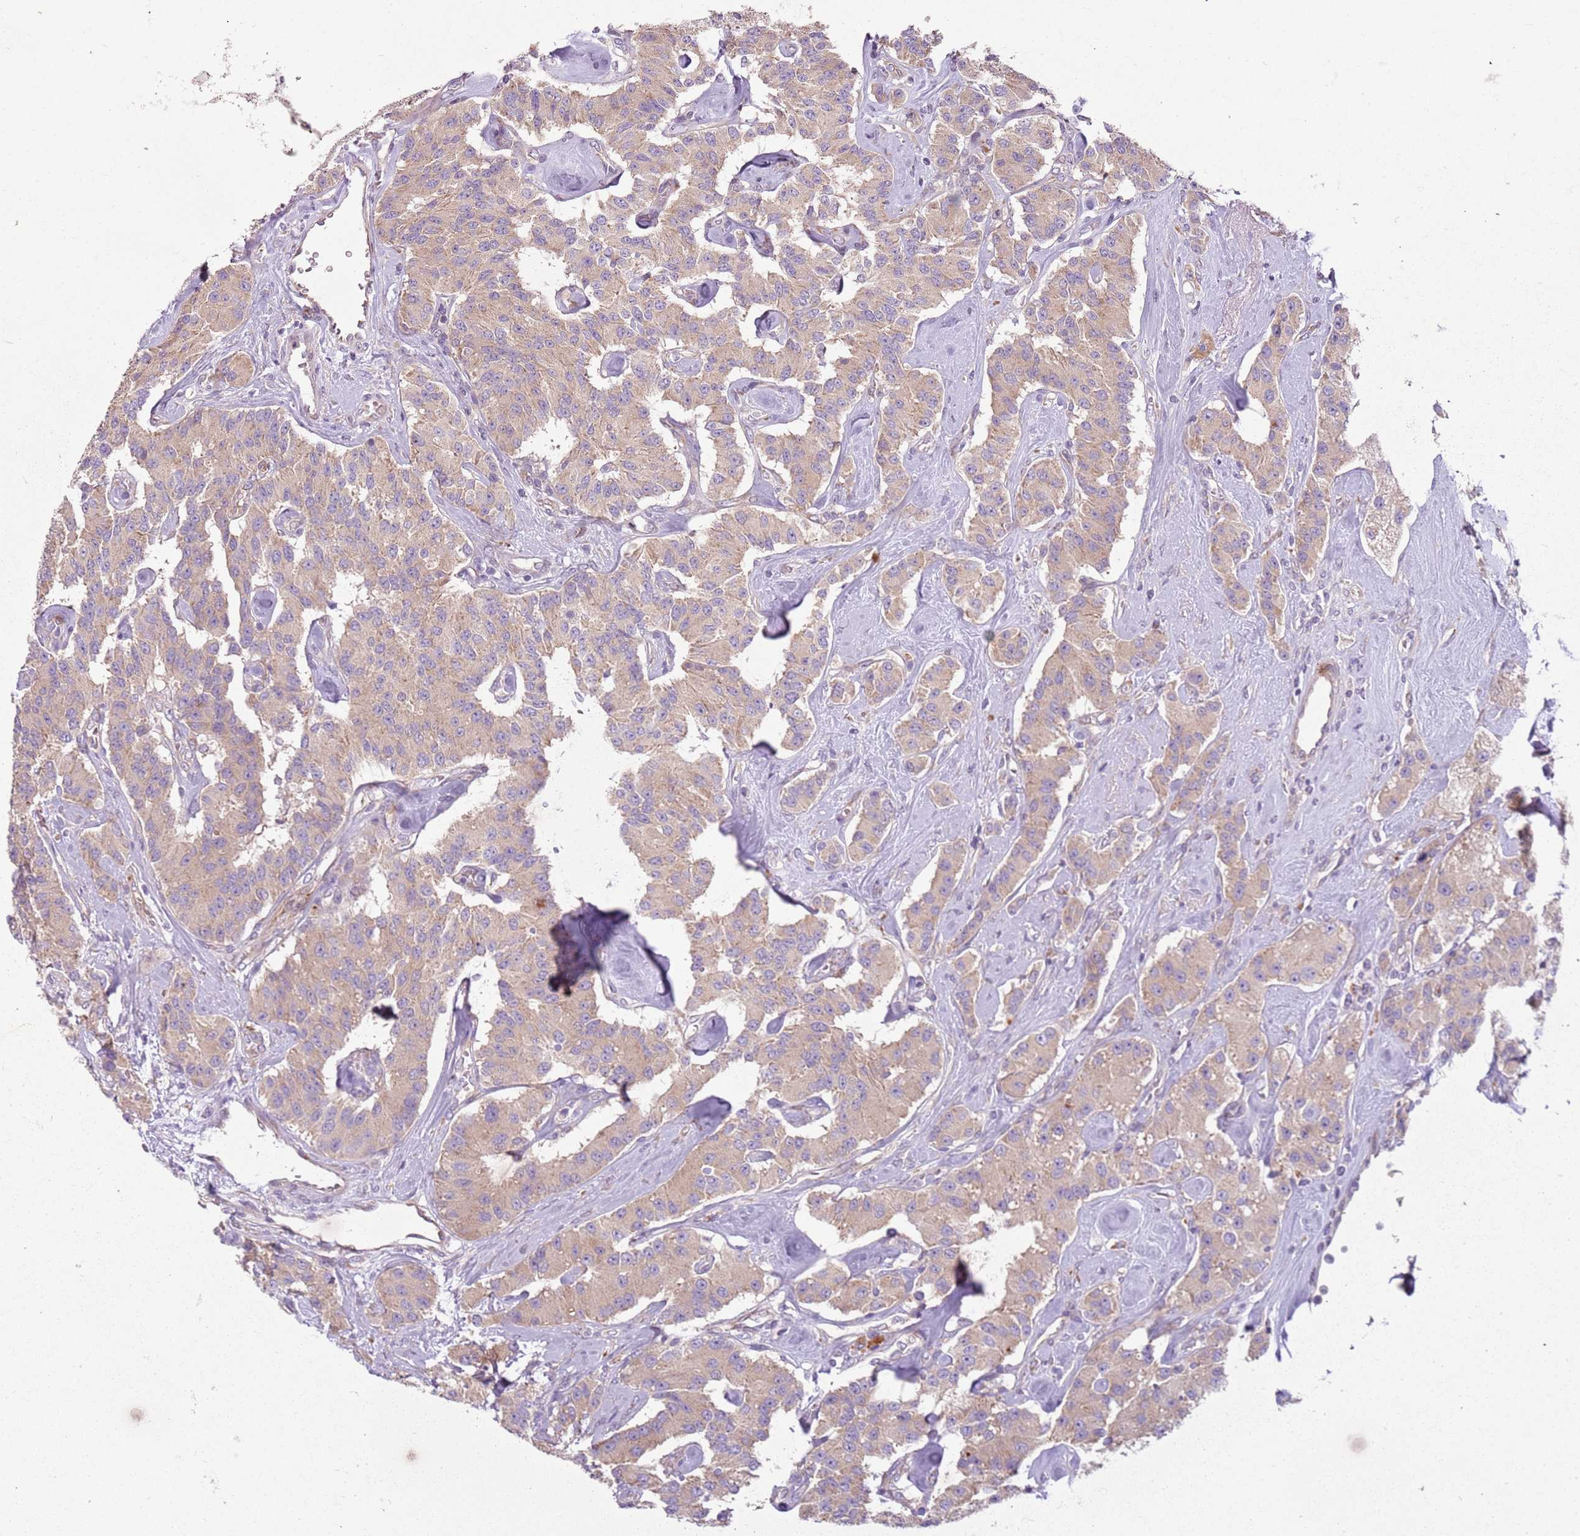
{"staining": {"intensity": "weak", "quantity": "25%-75%", "location": "cytoplasmic/membranous"}, "tissue": "carcinoid", "cell_type": "Tumor cells", "image_type": "cancer", "snomed": [{"axis": "morphology", "description": "Carcinoid, malignant, NOS"}, {"axis": "topography", "description": "Pancreas"}], "caption": "Carcinoid stained with a protein marker shows weak staining in tumor cells.", "gene": "RPS28", "patient": {"sex": "male", "age": 41}}